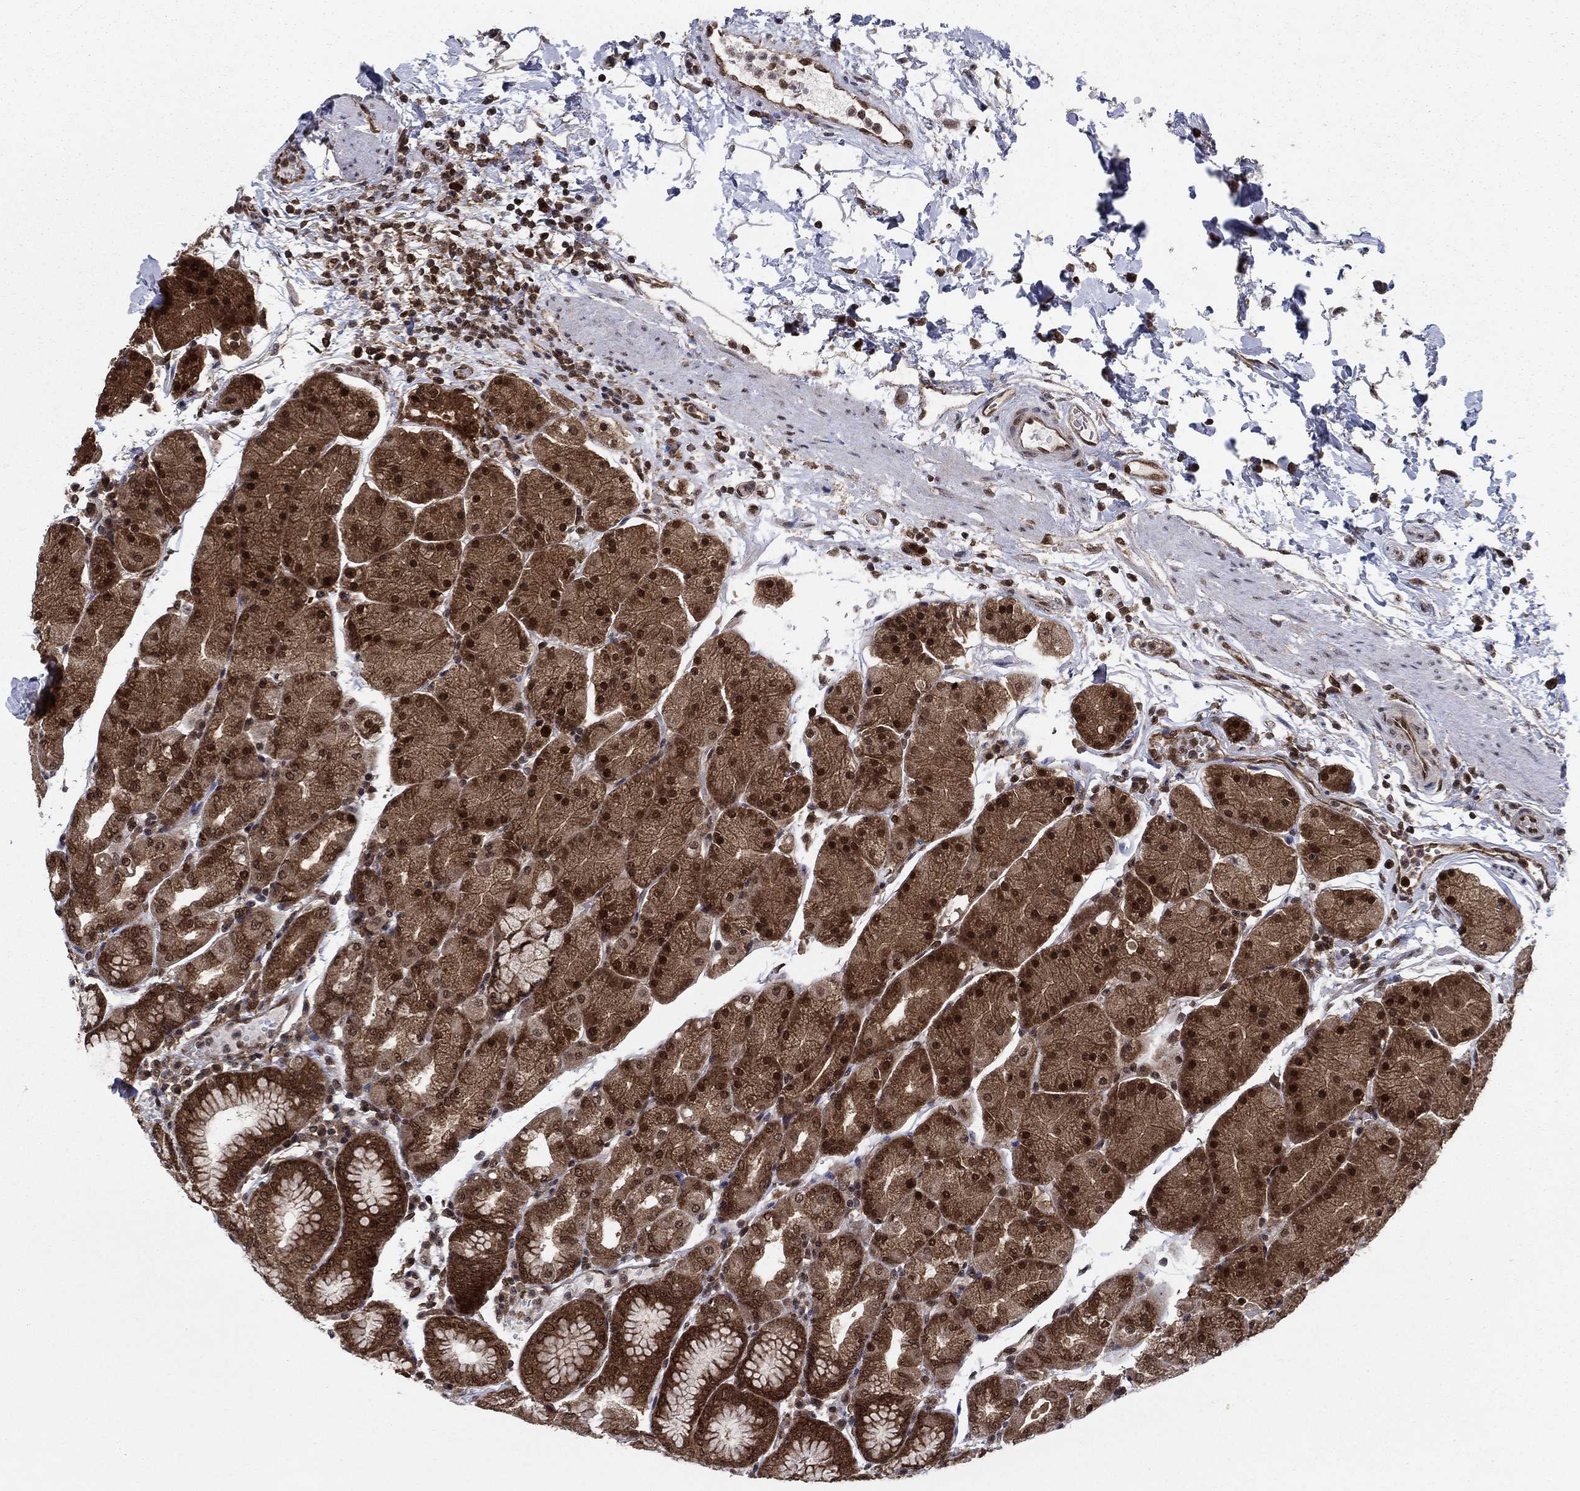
{"staining": {"intensity": "strong", "quantity": ">75%", "location": "cytoplasmic/membranous,nuclear"}, "tissue": "stomach", "cell_type": "Glandular cells", "image_type": "normal", "snomed": [{"axis": "morphology", "description": "Normal tissue, NOS"}, {"axis": "topography", "description": "Stomach"}], "caption": "Protein analysis of benign stomach demonstrates strong cytoplasmic/membranous,nuclear expression in approximately >75% of glandular cells.", "gene": "DNAJA1", "patient": {"sex": "male", "age": 54}}